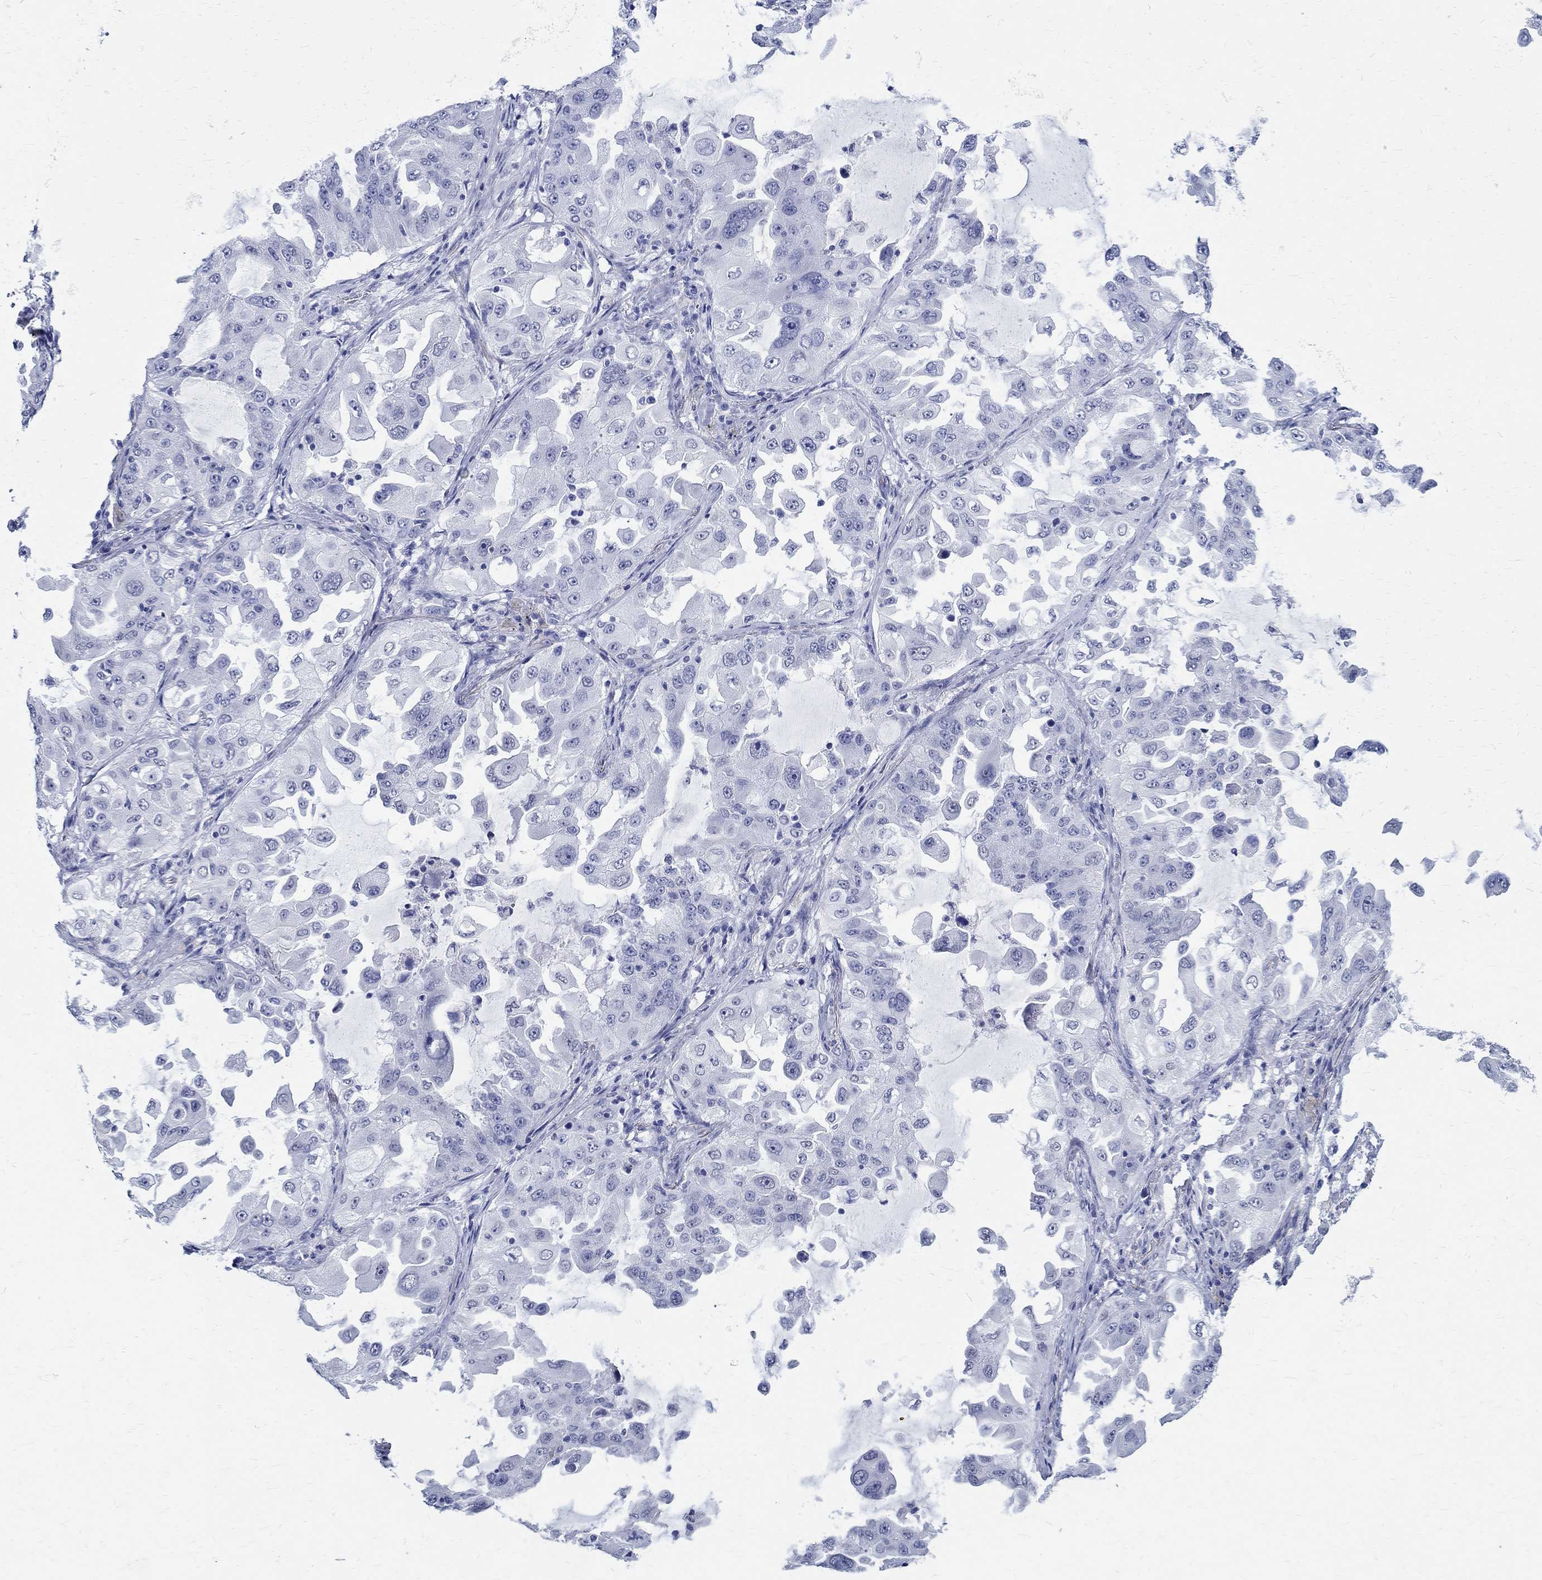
{"staining": {"intensity": "negative", "quantity": "none", "location": "none"}, "tissue": "lung cancer", "cell_type": "Tumor cells", "image_type": "cancer", "snomed": [{"axis": "morphology", "description": "Adenocarcinoma, NOS"}, {"axis": "topography", "description": "Lung"}], "caption": "Immunohistochemistry (IHC) histopathology image of lung adenocarcinoma stained for a protein (brown), which shows no staining in tumor cells. (DAB IHC, high magnification).", "gene": "TSPAN16", "patient": {"sex": "female", "age": 61}}